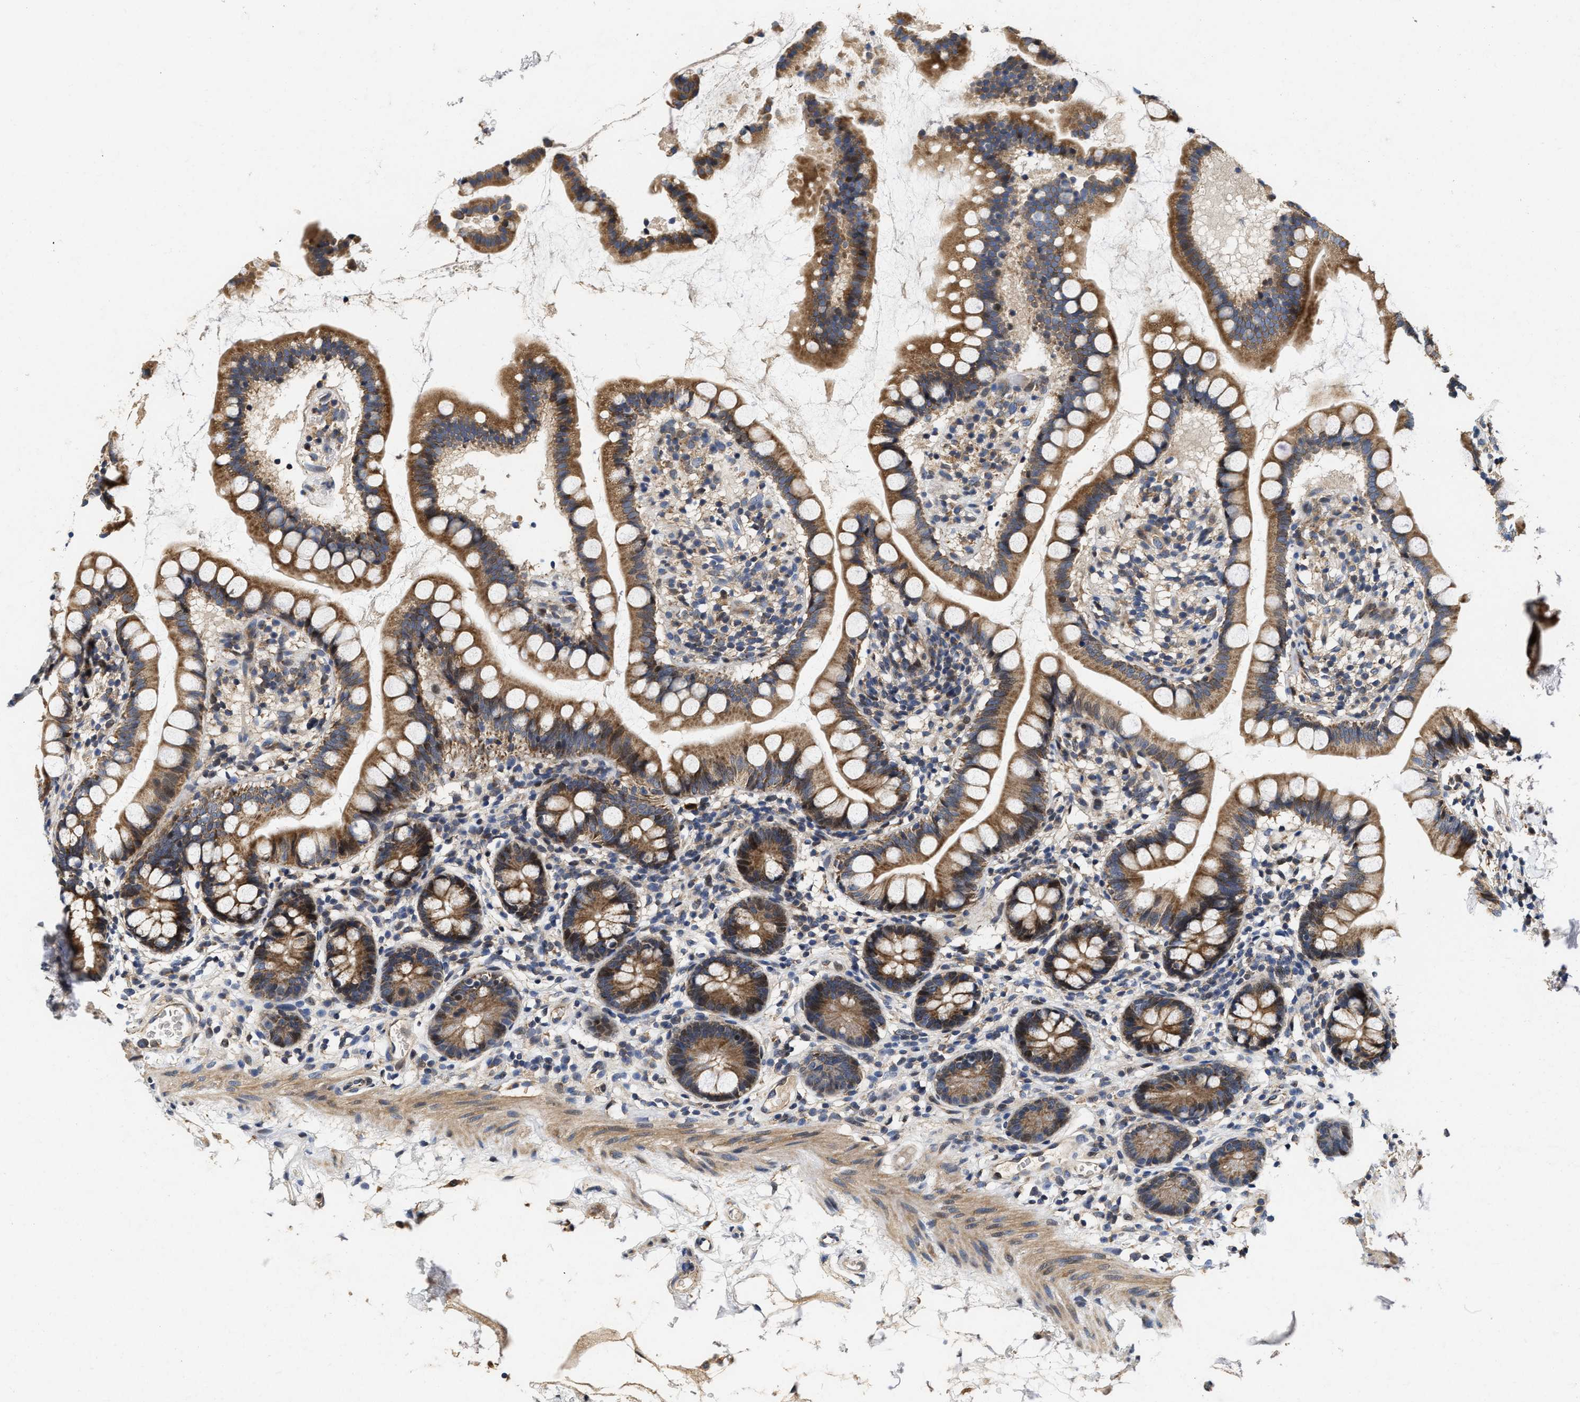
{"staining": {"intensity": "moderate", "quantity": ">75%", "location": "cytoplasmic/membranous"}, "tissue": "small intestine", "cell_type": "Glandular cells", "image_type": "normal", "snomed": [{"axis": "morphology", "description": "Normal tissue, NOS"}, {"axis": "topography", "description": "Small intestine"}], "caption": "A medium amount of moderate cytoplasmic/membranous expression is present in about >75% of glandular cells in unremarkable small intestine.", "gene": "SCYL2", "patient": {"sex": "female", "age": 84}}